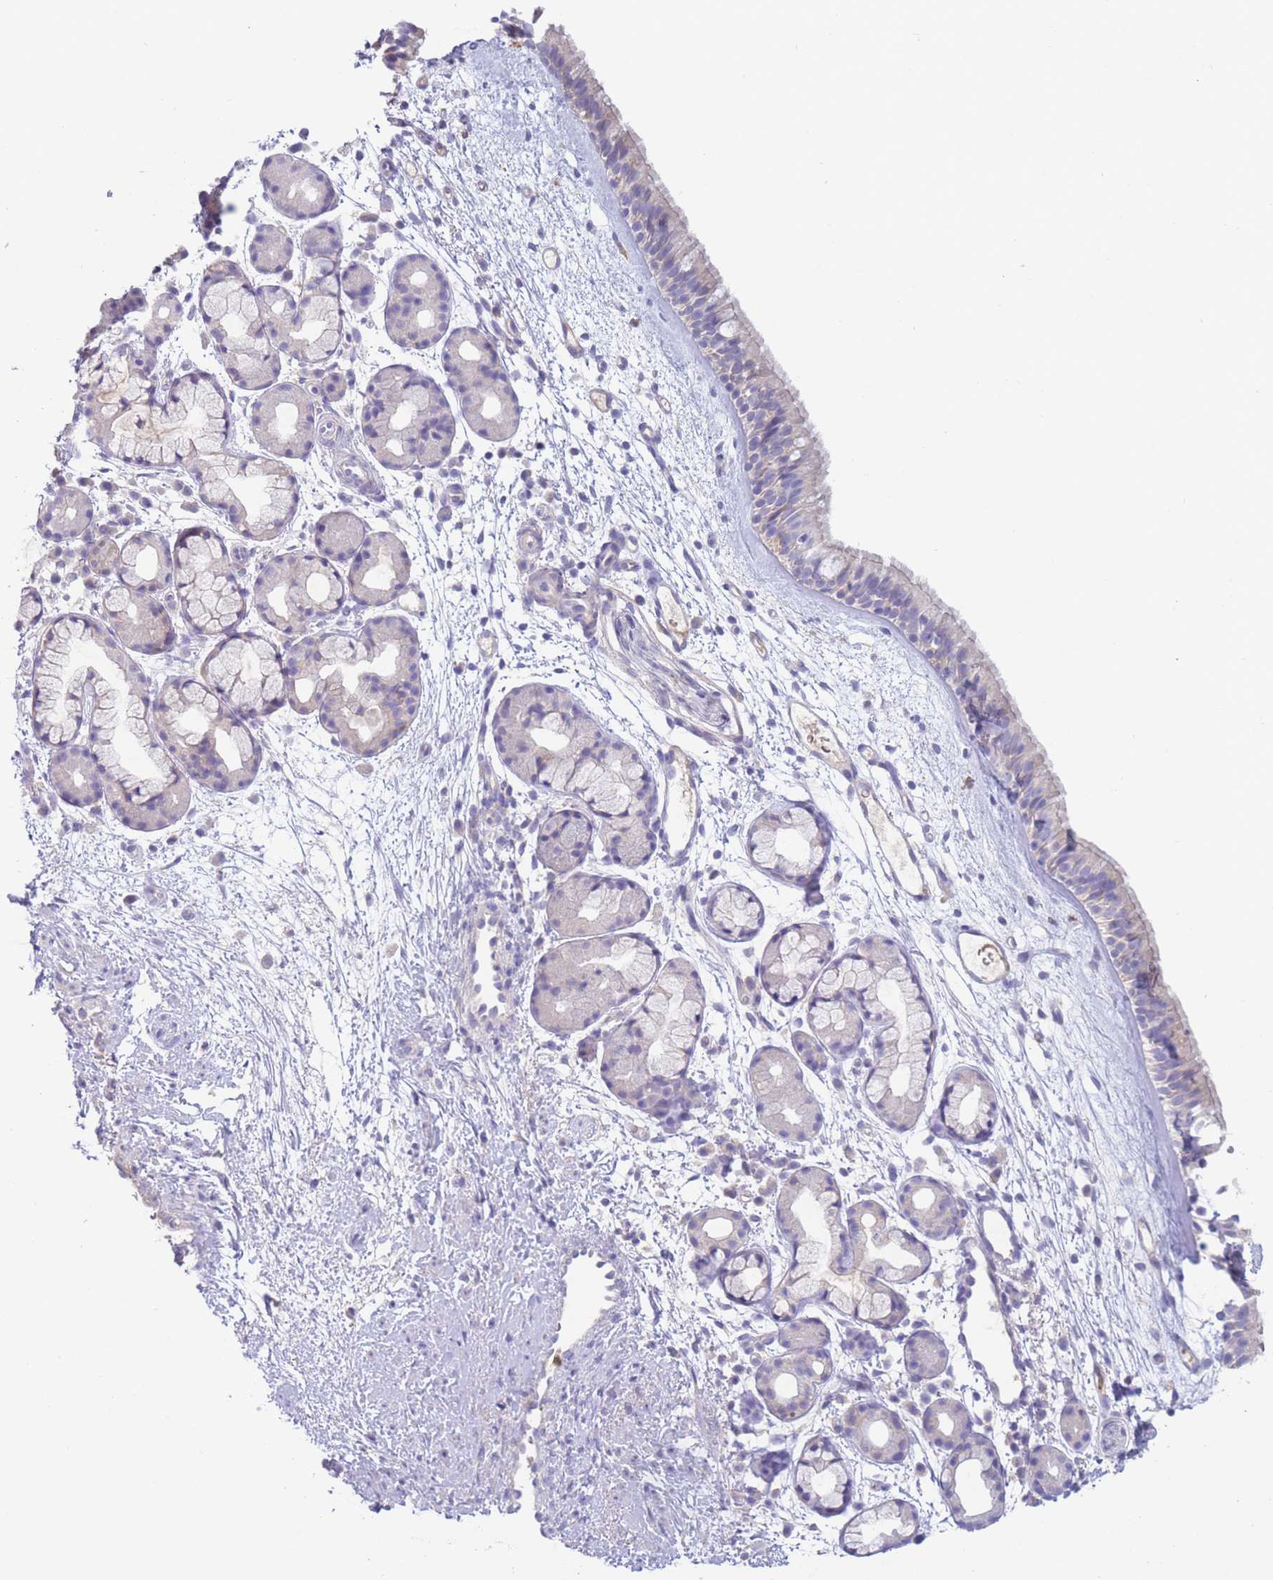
{"staining": {"intensity": "negative", "quantity": "none", "location": "none"}, "tissue": "nasopharynx", "cell_type": "Respiratory epithelial cells", "image_type": "normal", "snomed": [{"axis": "morphology", "description": "Normal tissue, NOS"}, {"axis": "topography", "description": "Nasopharynx"}], "caption": "DAB (3,3'-diaminobenzidine) immunohistochemical staining of benign human nasopharynx displays no significant positivity in respiratory epithelial cells. The staining is performed using DAB brown chromogen with nuclei counter-stained in using hematoxylin.", "gene": "ST3GAL4", "patient": {"sex": "female", "age": 81}}